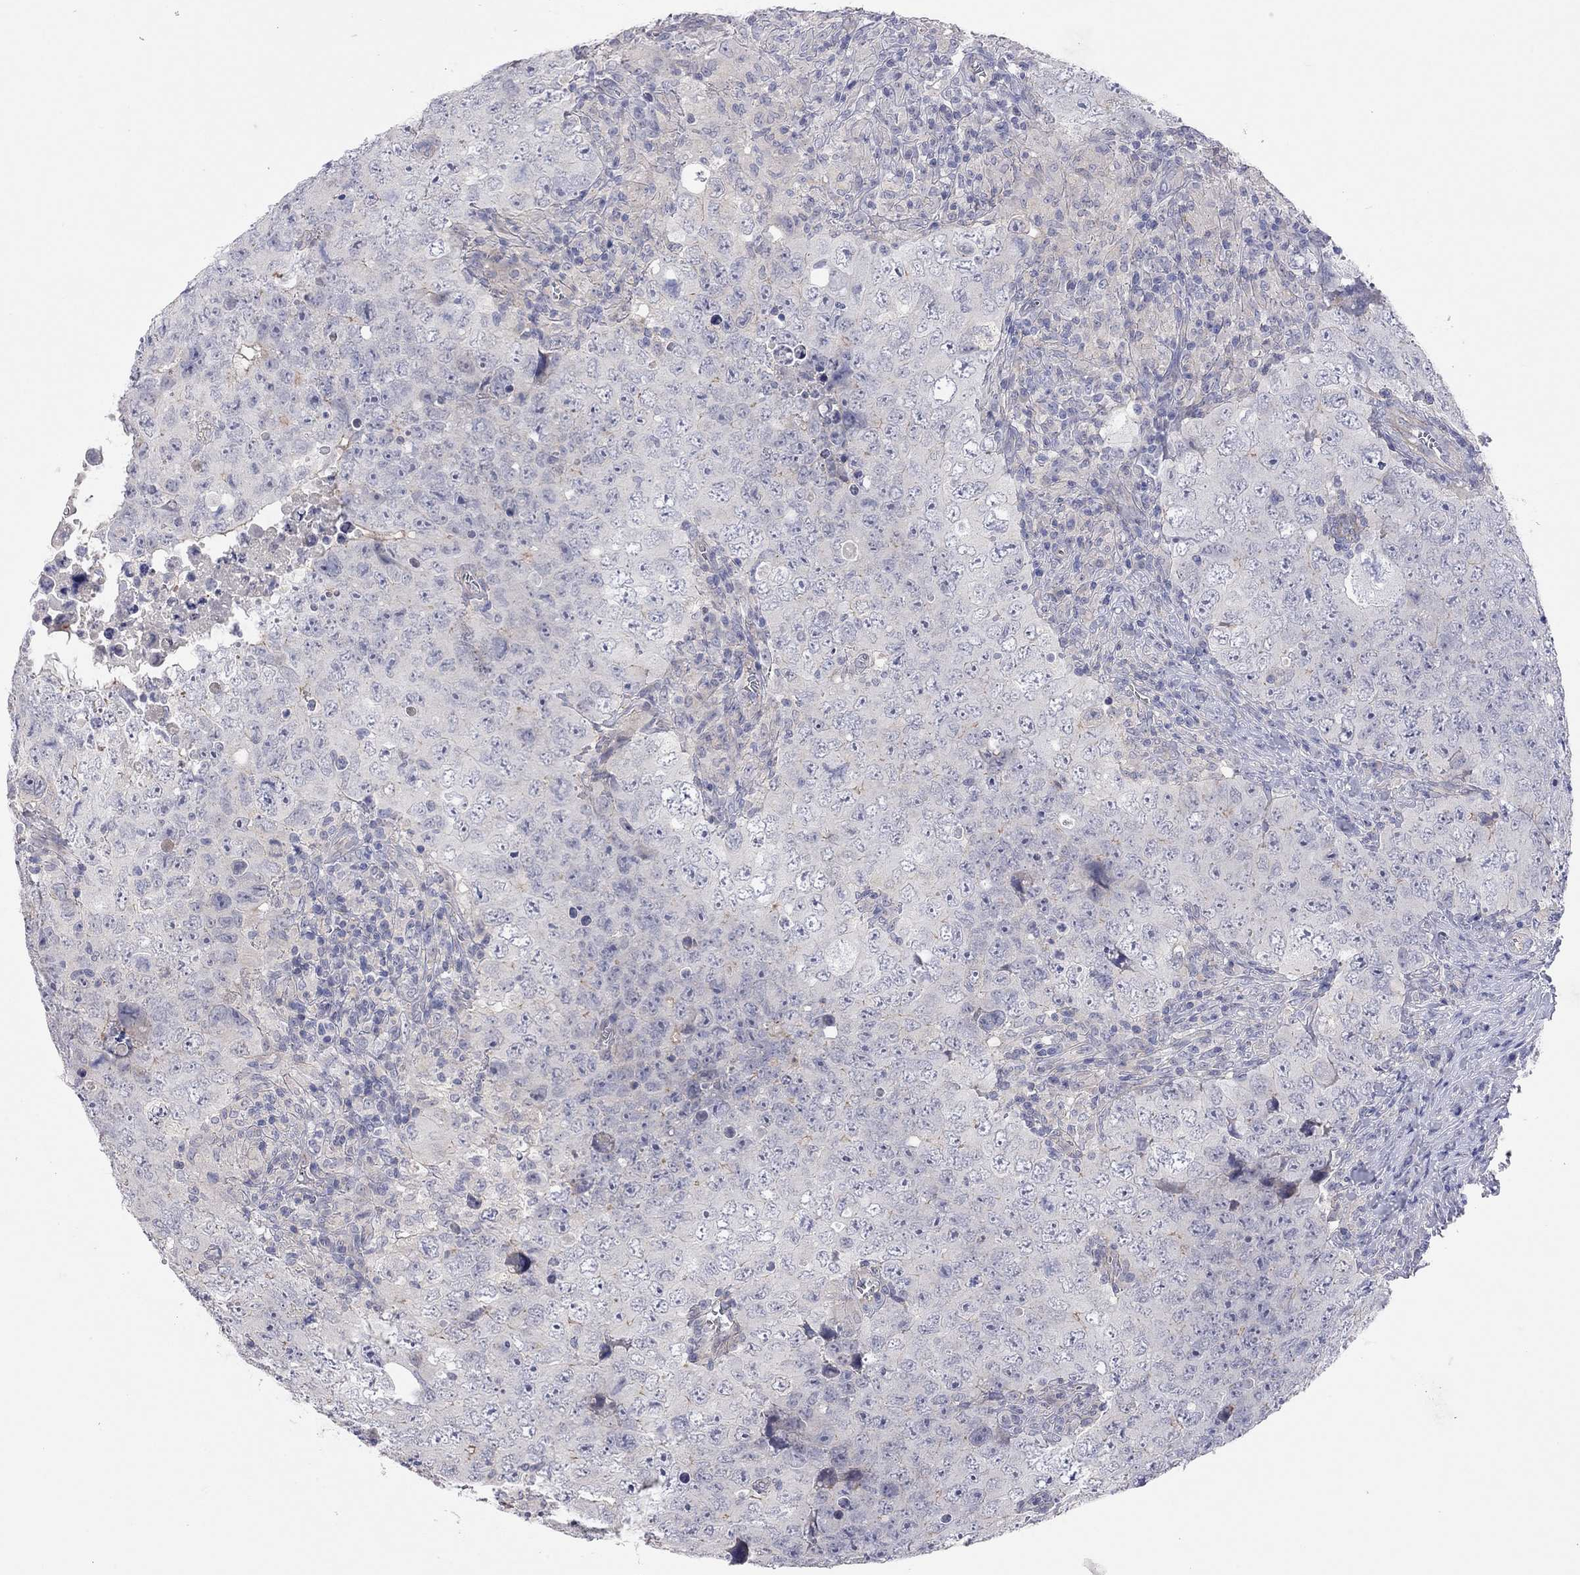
{"staining": {"intensity": "negative", "quantity": "none", "location": "none"}, "tissue": "testis cancer", "cell_type": "Tumor cells", "image_type": "cancer", "snomed": [{"axis": "morphology", "description": "Seminoma, NOS"}, {"axis": "topography", "description": "Testis"}], "caption": "Immunohistochemistry photomicrograph of testis cancer (seminoma) stained for a protein (brown), which displays no positivity in tumor cells. The staining is performed using DAB brown chromogen with nuclei counter-stained in using hematoxylin.", "gene": "KCNB1", "patient": {"sex": "male", "age": 34}}